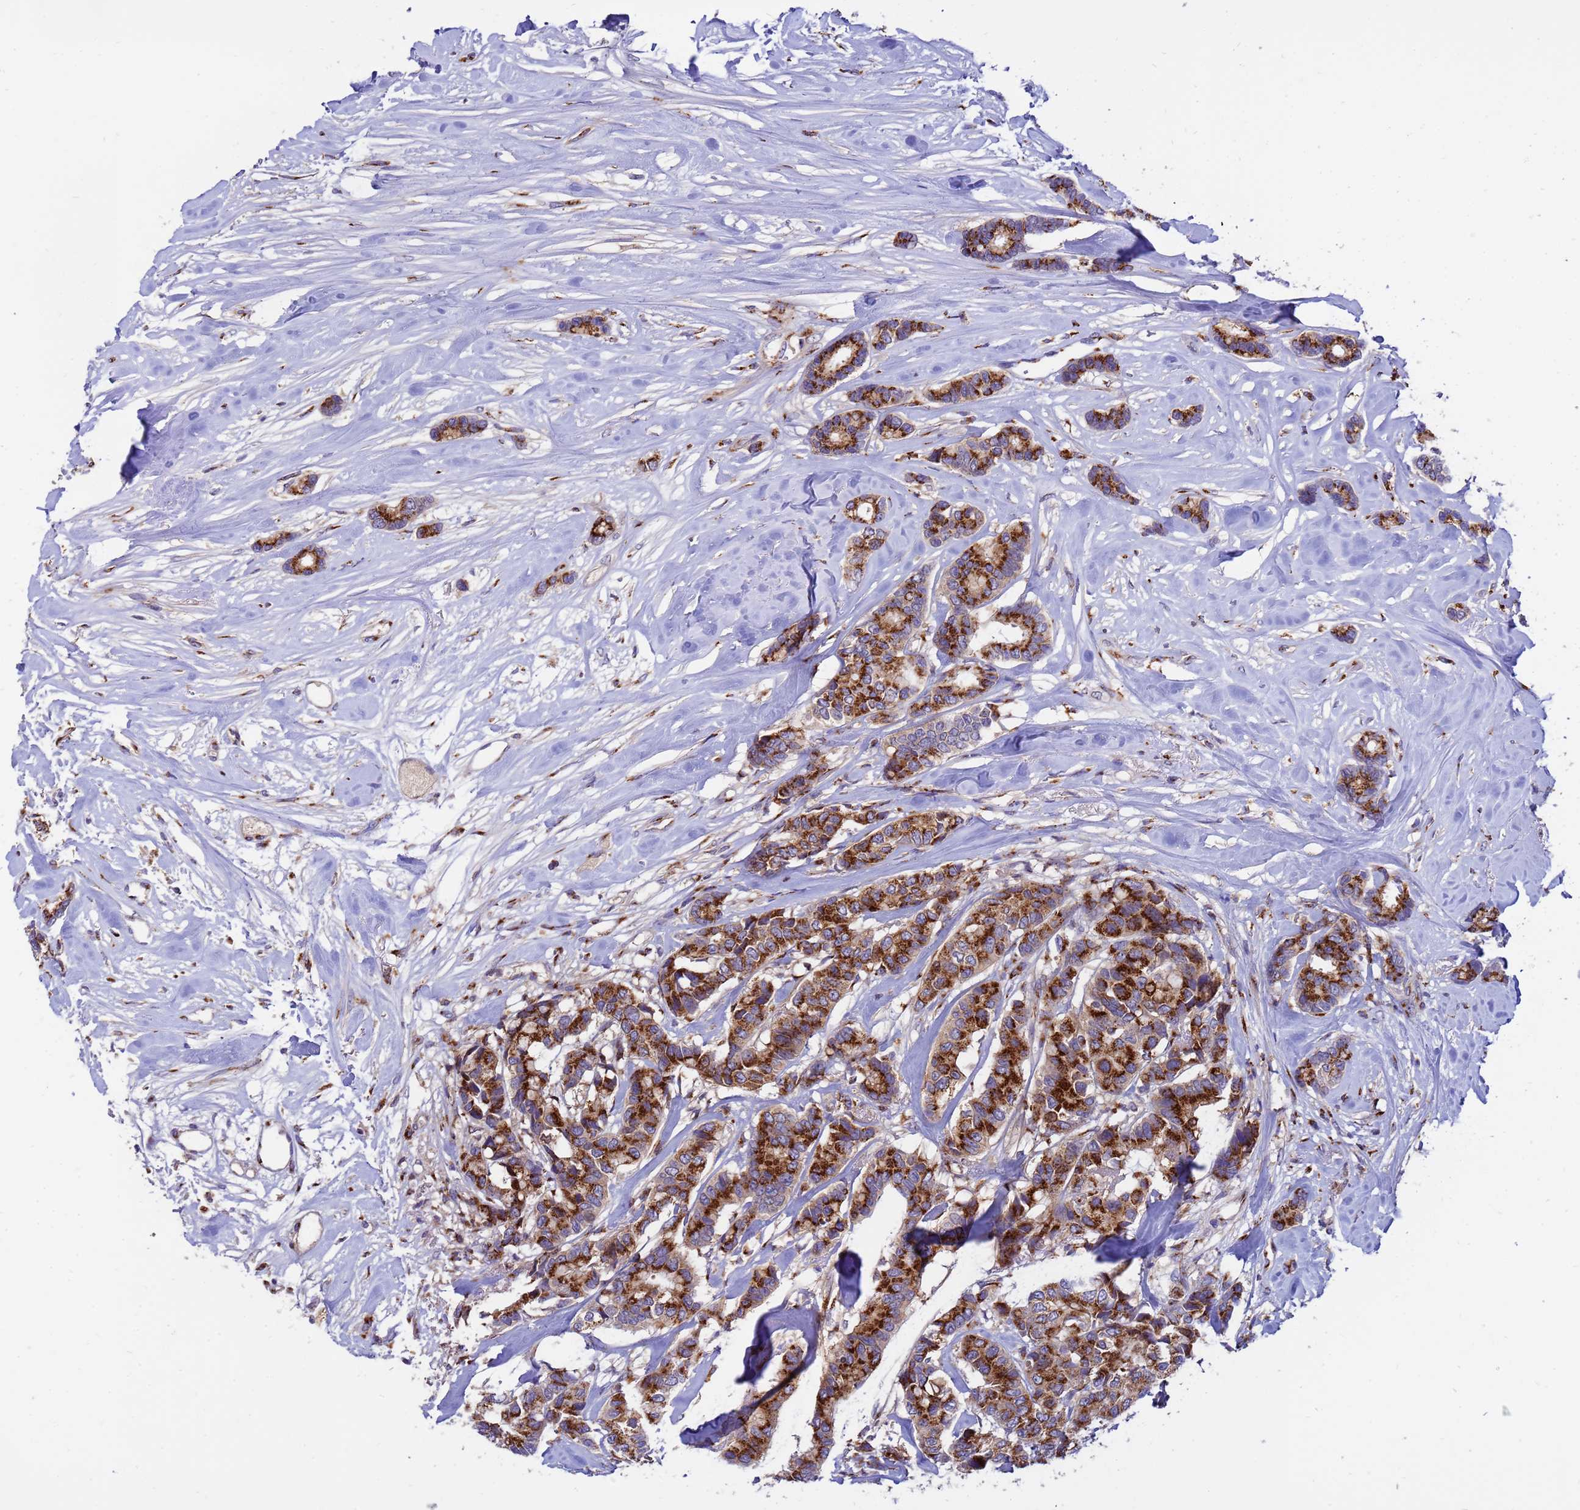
{"staining": {"intensity": "strong", "quantity": ">75%", "location": "cytoplasmic/membranous"}, "tissue": "breast cancer", "cell_type": "Tumor cells", "image_type": "cancer", "snomed": [{"axis": "morphology", "description": "Duct carcinoma"}, {"axis": "topography", "description": "Breast"}], "caption": "Immunohistochemical staining of breast cancer displays high levels of strong cytoplasmic/membranous positivity in about >75% of tumor cells.", "gene": "HPS3", "patient": {"sex": "female", "age": 87}}